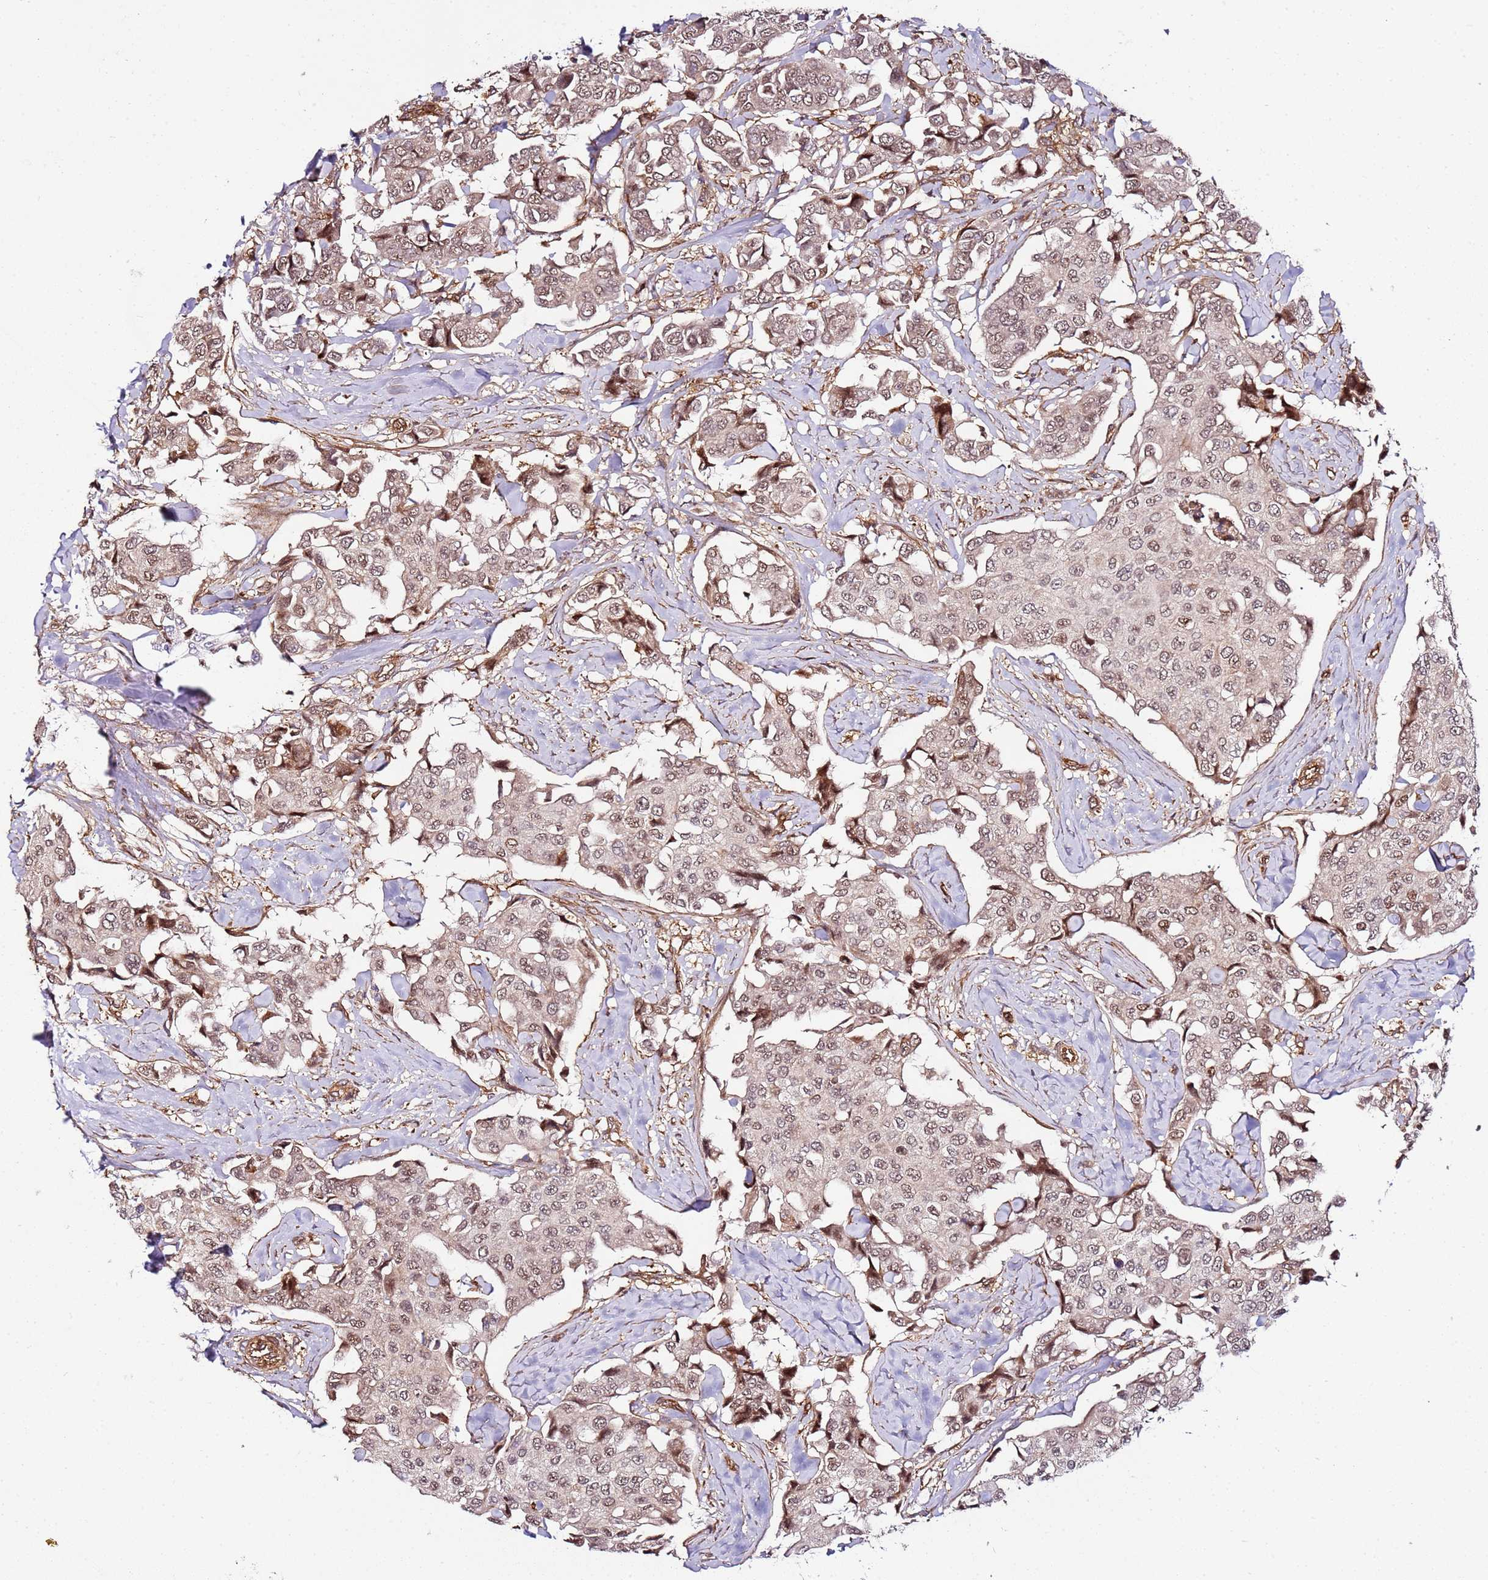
{"staining": {"intensity": "weak", "quantity": ">75%", "location": "cytoplasmic/membranous,nuclear"}, "tissue": "breast cancer", "cell_type": "Tumor cells", "image_type": "cancer", "snomed": [{"axis": "morphology", "description": "Duct carcinoma"}, {"axis": "topography", "description": "Breast"}], "caption": "Protein expression analysis of human breast cancer (intraductal carcinoma) reveals weak cytoplasmic/membranous and nuclear staining in approximately >75% of tumor cells.", "gene": "CCNYL1", "patient": {"sex": "female", "age": 80}}